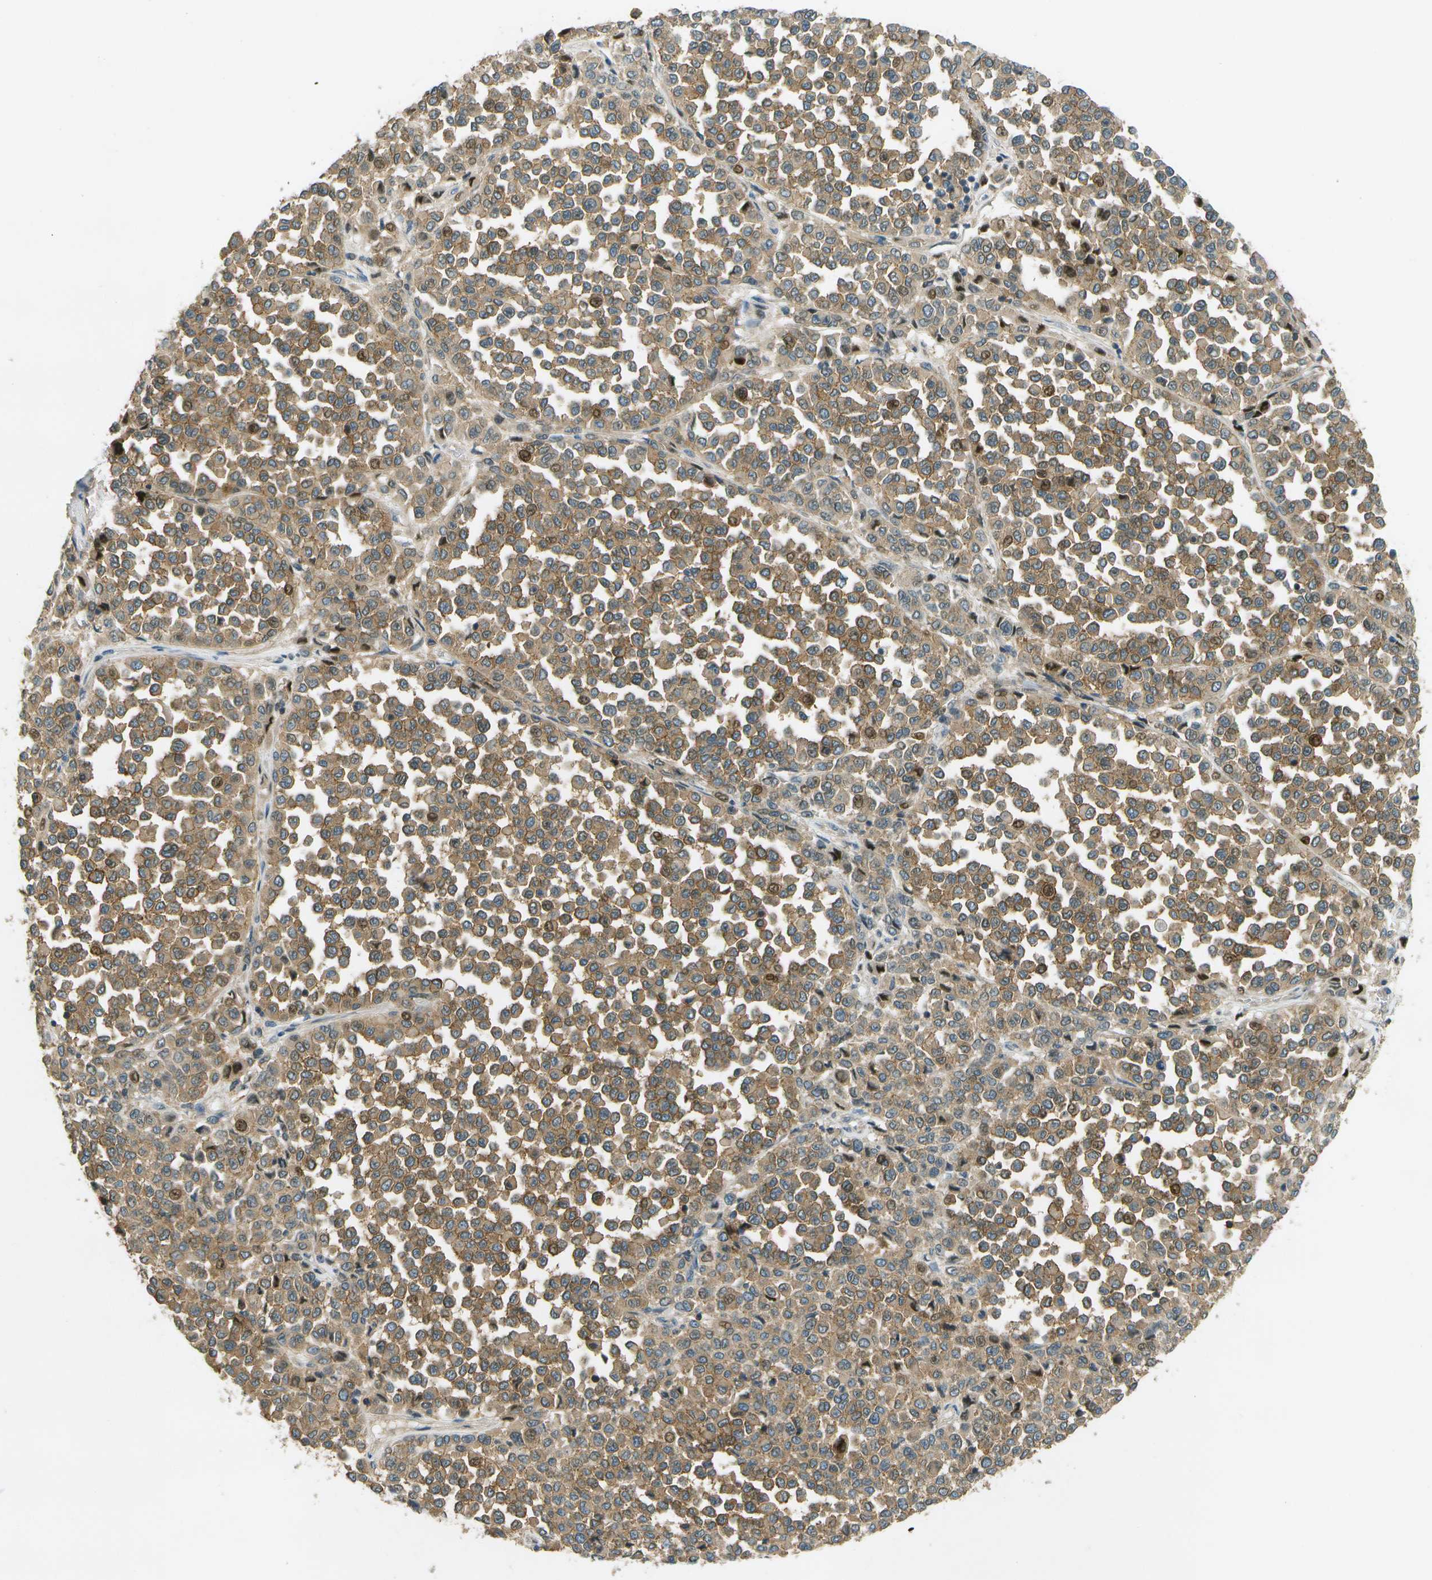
{"staining": {"intensity": "moderate", "quantity": ">75%", "location": "cytoplasmic/membranous"}, "tissue": "melanoma", "cell_type": "Tumor cells", "image_type": "cancer", "snomed": [{"axis": "morphology", "description": "Malignant melanoma, Metastatic site"}, {"axis": "topography", "description": "Pancreas"}], "caption": "A micrograph of malignant melanoma (metastatic site) stained for a protein shows moderate cytoplasmic/membranous brown staining in tumor cells.", "gene": "NUDT4", "patient": {"sex": "female", "age": 30}}